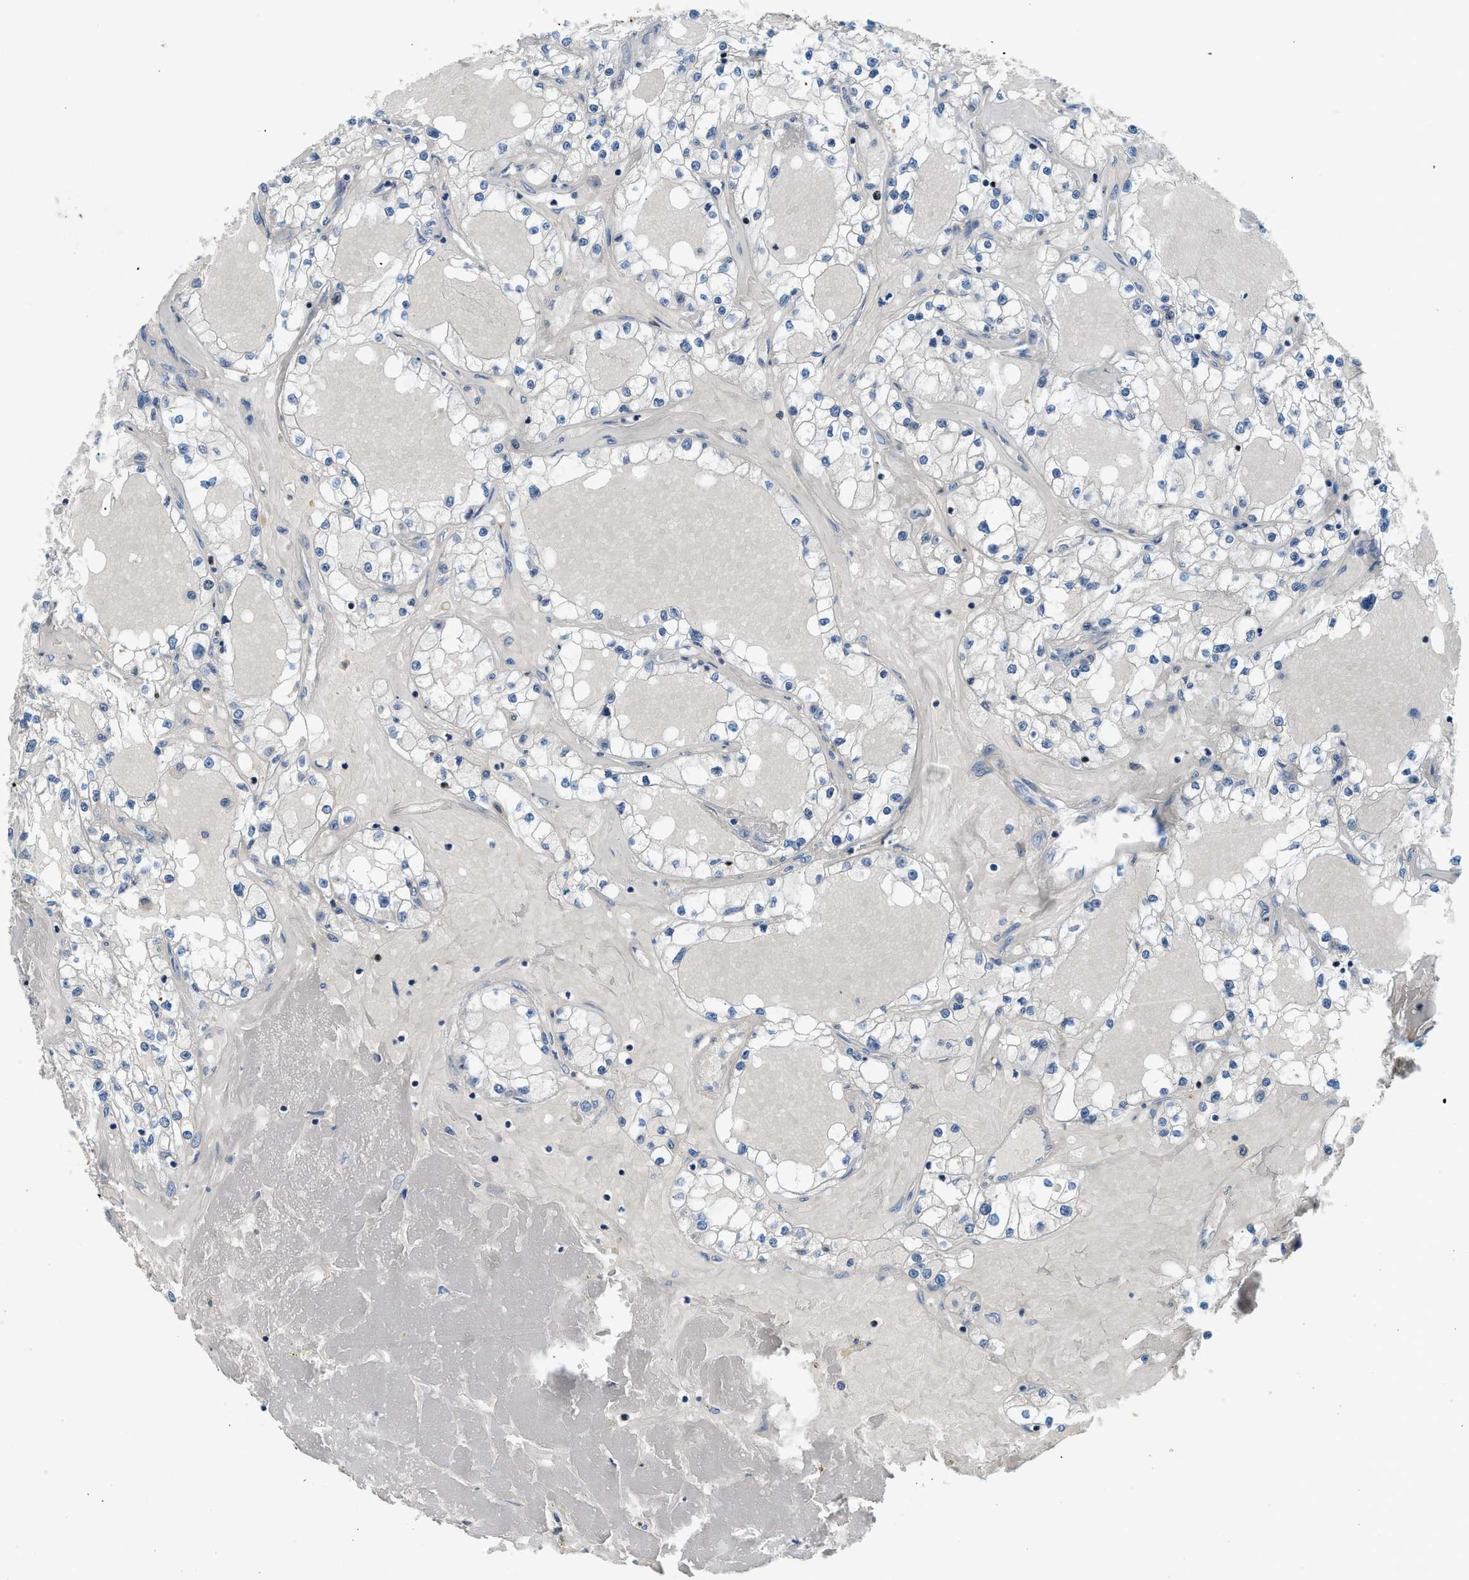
{"staining": {"intensity": "negative", "quantity": "none", "location": "none"}, "tissue": "renal cancer", "cell_type": "Tumor cells", "image_type": "cancer", "snomed": [{"axis": "morphology", "description": "Adenocarcinoma, NOS"}, {"axis": "topography", "description": "Kidney"}], "caption": "Tumor cells are negative for protein expression in human renal cancer.", "gene": "TOX", "patient": {"sex": "male", "age": 56}}